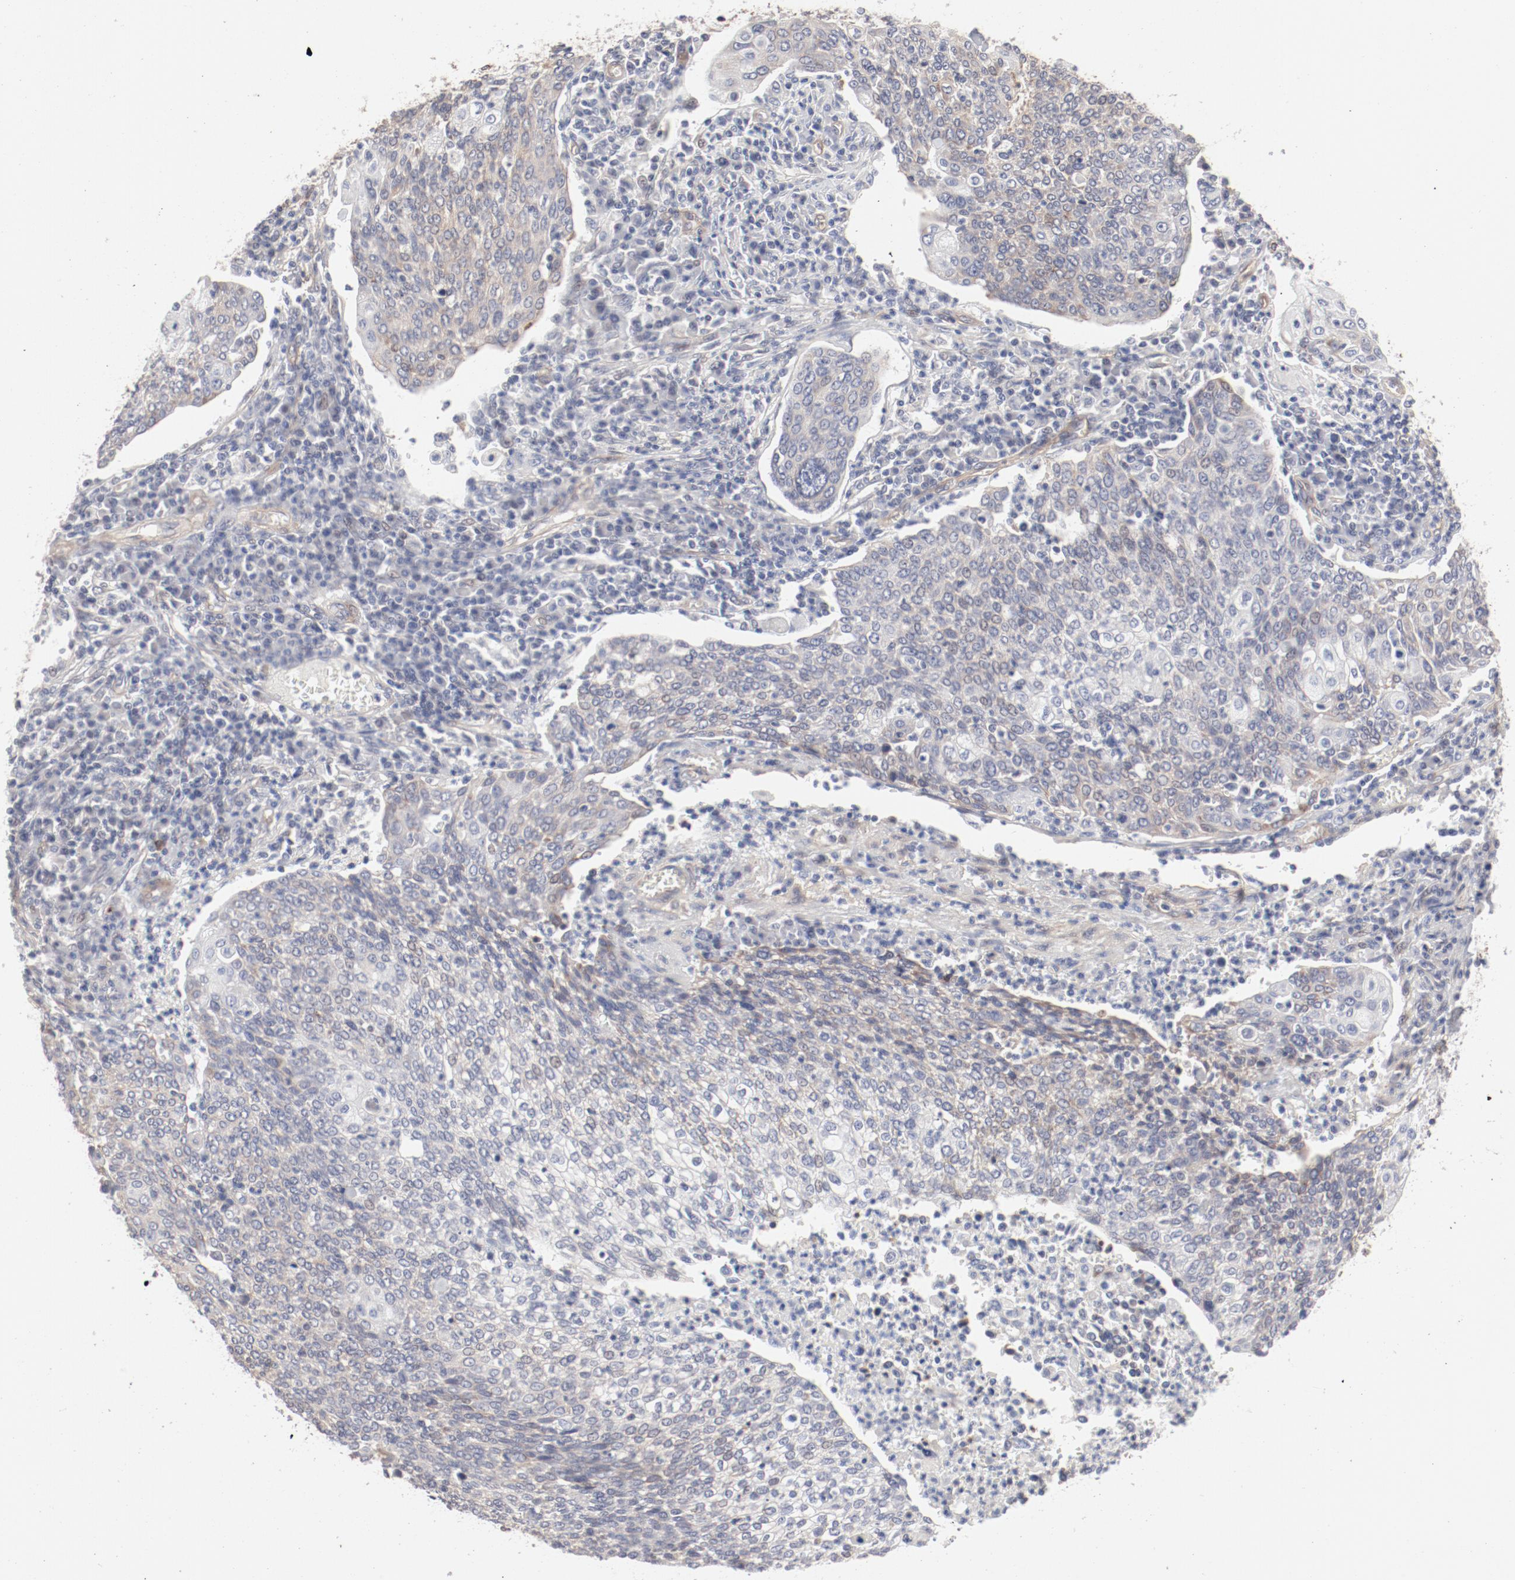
{"staining": {"intensity": "negative", "quantity": "none", "location": "none"}, "tissue": "cervical cancer", "cell_type": "Tumor cells", "image_type": "cancer", "snomed": [{"axis": "morphology", "description": "Squamous cell carcinoma, NOS"}, {"axis": "topography", "description": "Cervix"}], "caption": "Immunohistochemistry (IHC) micrograph of human cervical cancer stained for a protein (brown), which demonstrates no expression in tumor cells.", "gene": "MAGED4", "patient": {"sex": "female", "age": 40}}